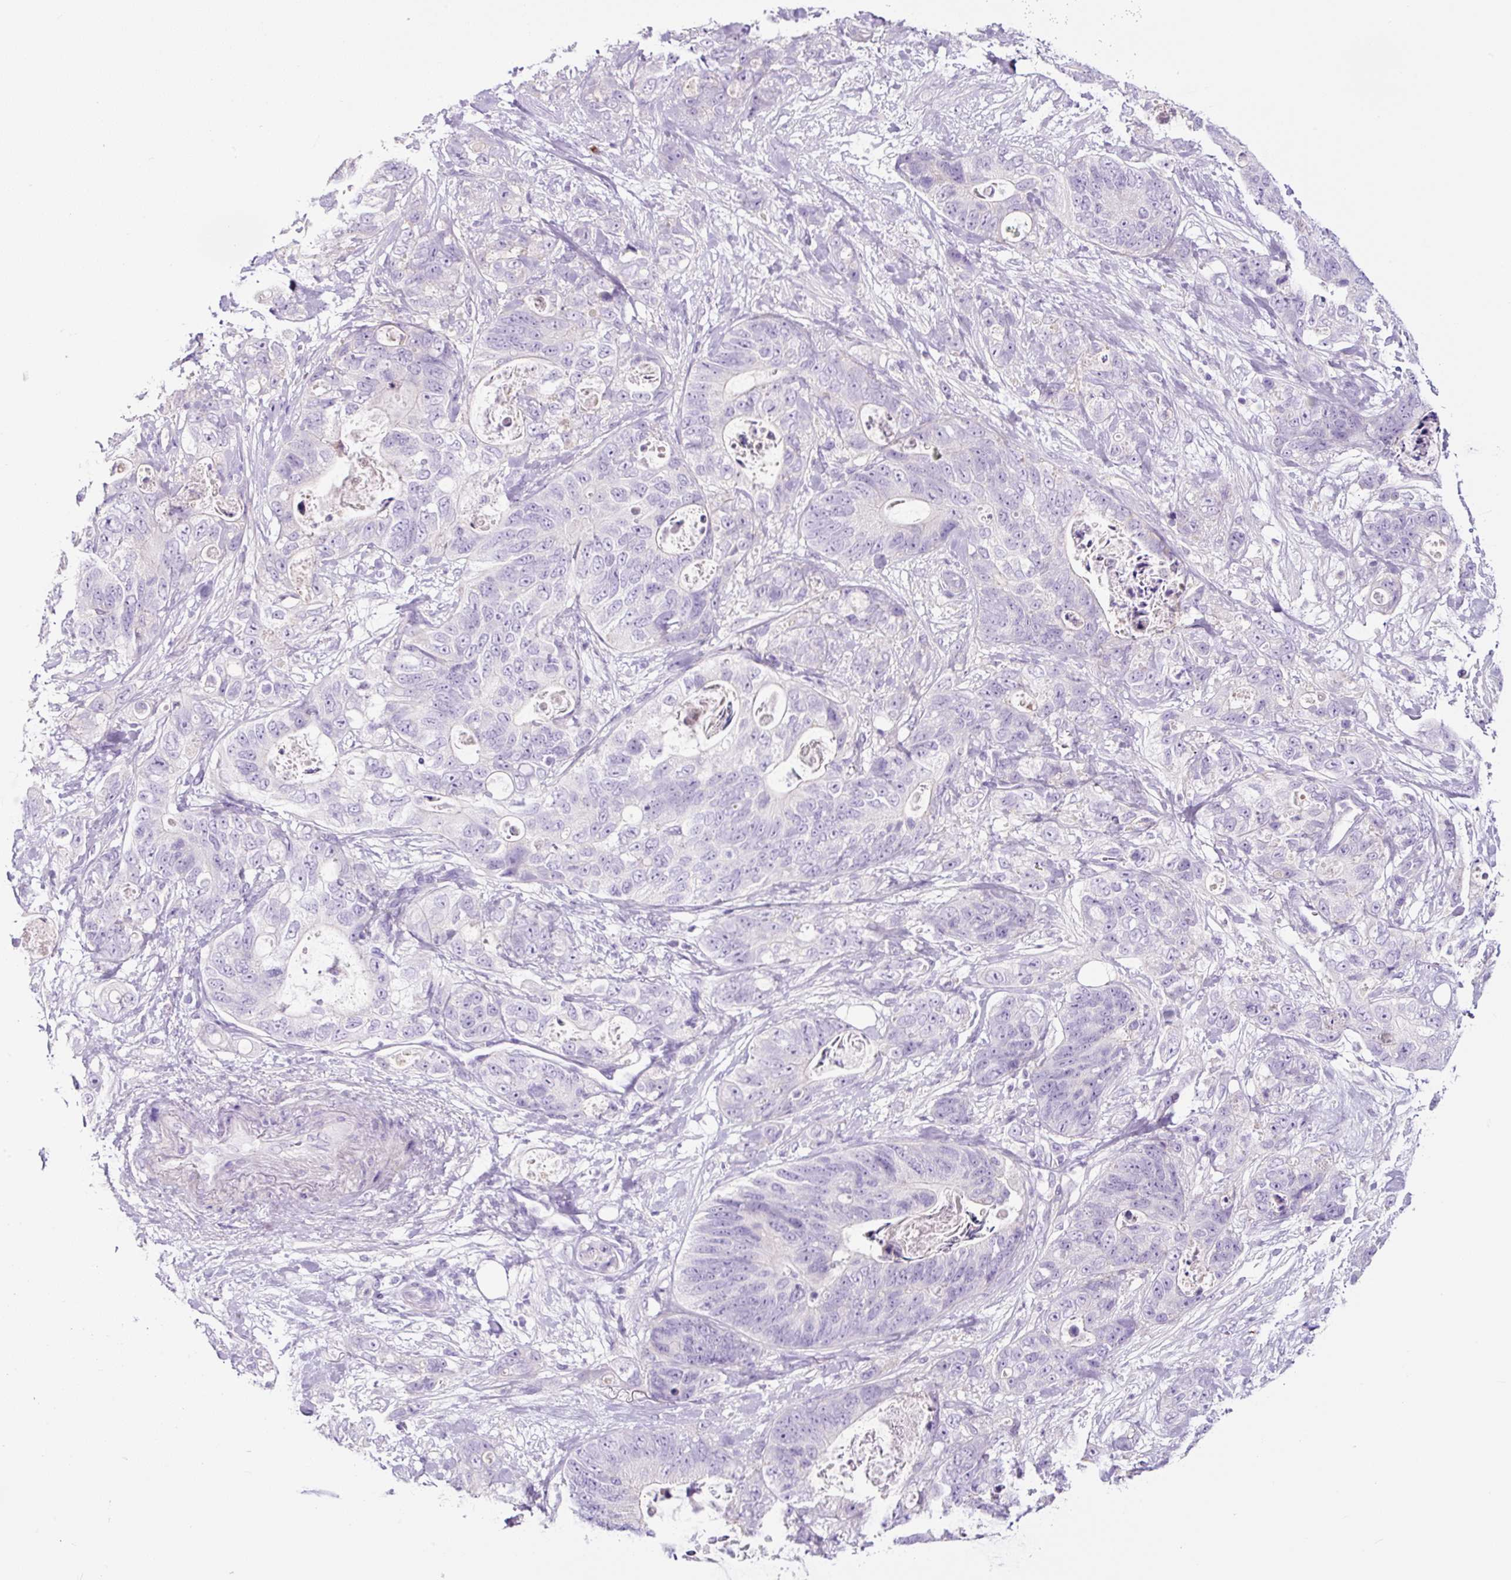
{"staining": {"intensity": "negative", "quantity": "none", "location": "none"}, "tissue": "stomach cancer", "cell_type": "Tumor cells", "image_type": "cancer", "snomed": [{"axis": "morphology", "description": "Normal tissue, NOS"}, {"axis": "morphology", "description": "Adenocarcinoma, NOS"}, {"axis": "topography", "description": "Stomach"}], "caption": "Immunohistochemistry of human stomach cancer (adenocarcinoma) displays no expression in tumor cells.", "gene": "RNF212B", "patient": {"sex": "female", "age": 89}}